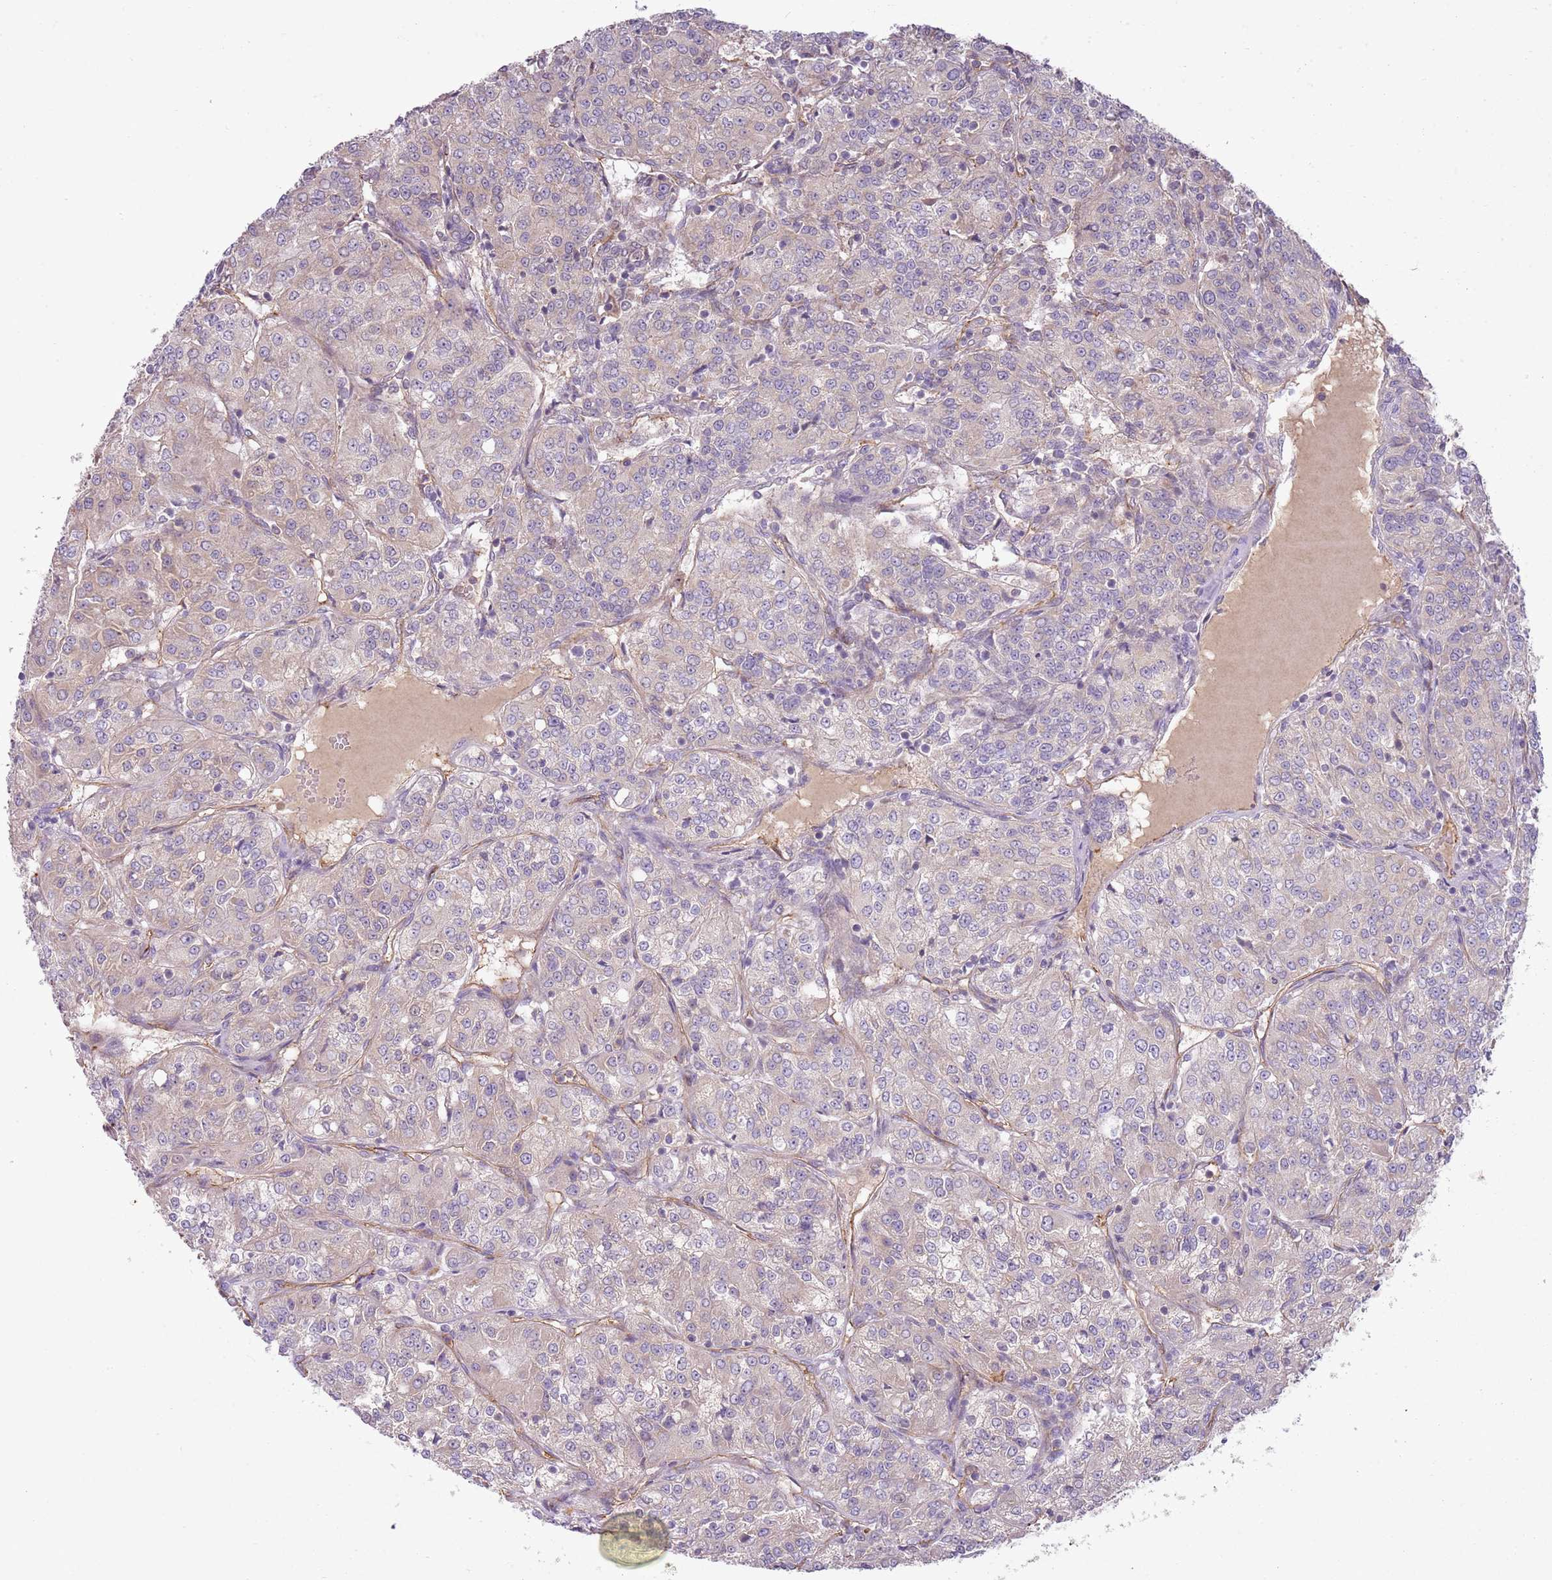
{"staining": {"intensity": "weak", "quantity": "25%-75%", "location": "cytoplasmic/membranous"}, "tissue": "renal cancer", "cell_type": "Tumor cells", "image_type": "cancer", "snomed": [{"axis": "morphology", "description": "Adenocarcinoma, NOS"}, {"axis": "topography", "description": "Kidney"}], "caption": "The photomicrograph demonstrates staining of renal cancer, revealing weak cytoplasmic/membranous protein expression (brown color) within tumor cells.", "gene": "SKOR2", "patient": {"sex": "female", "age": 63}}